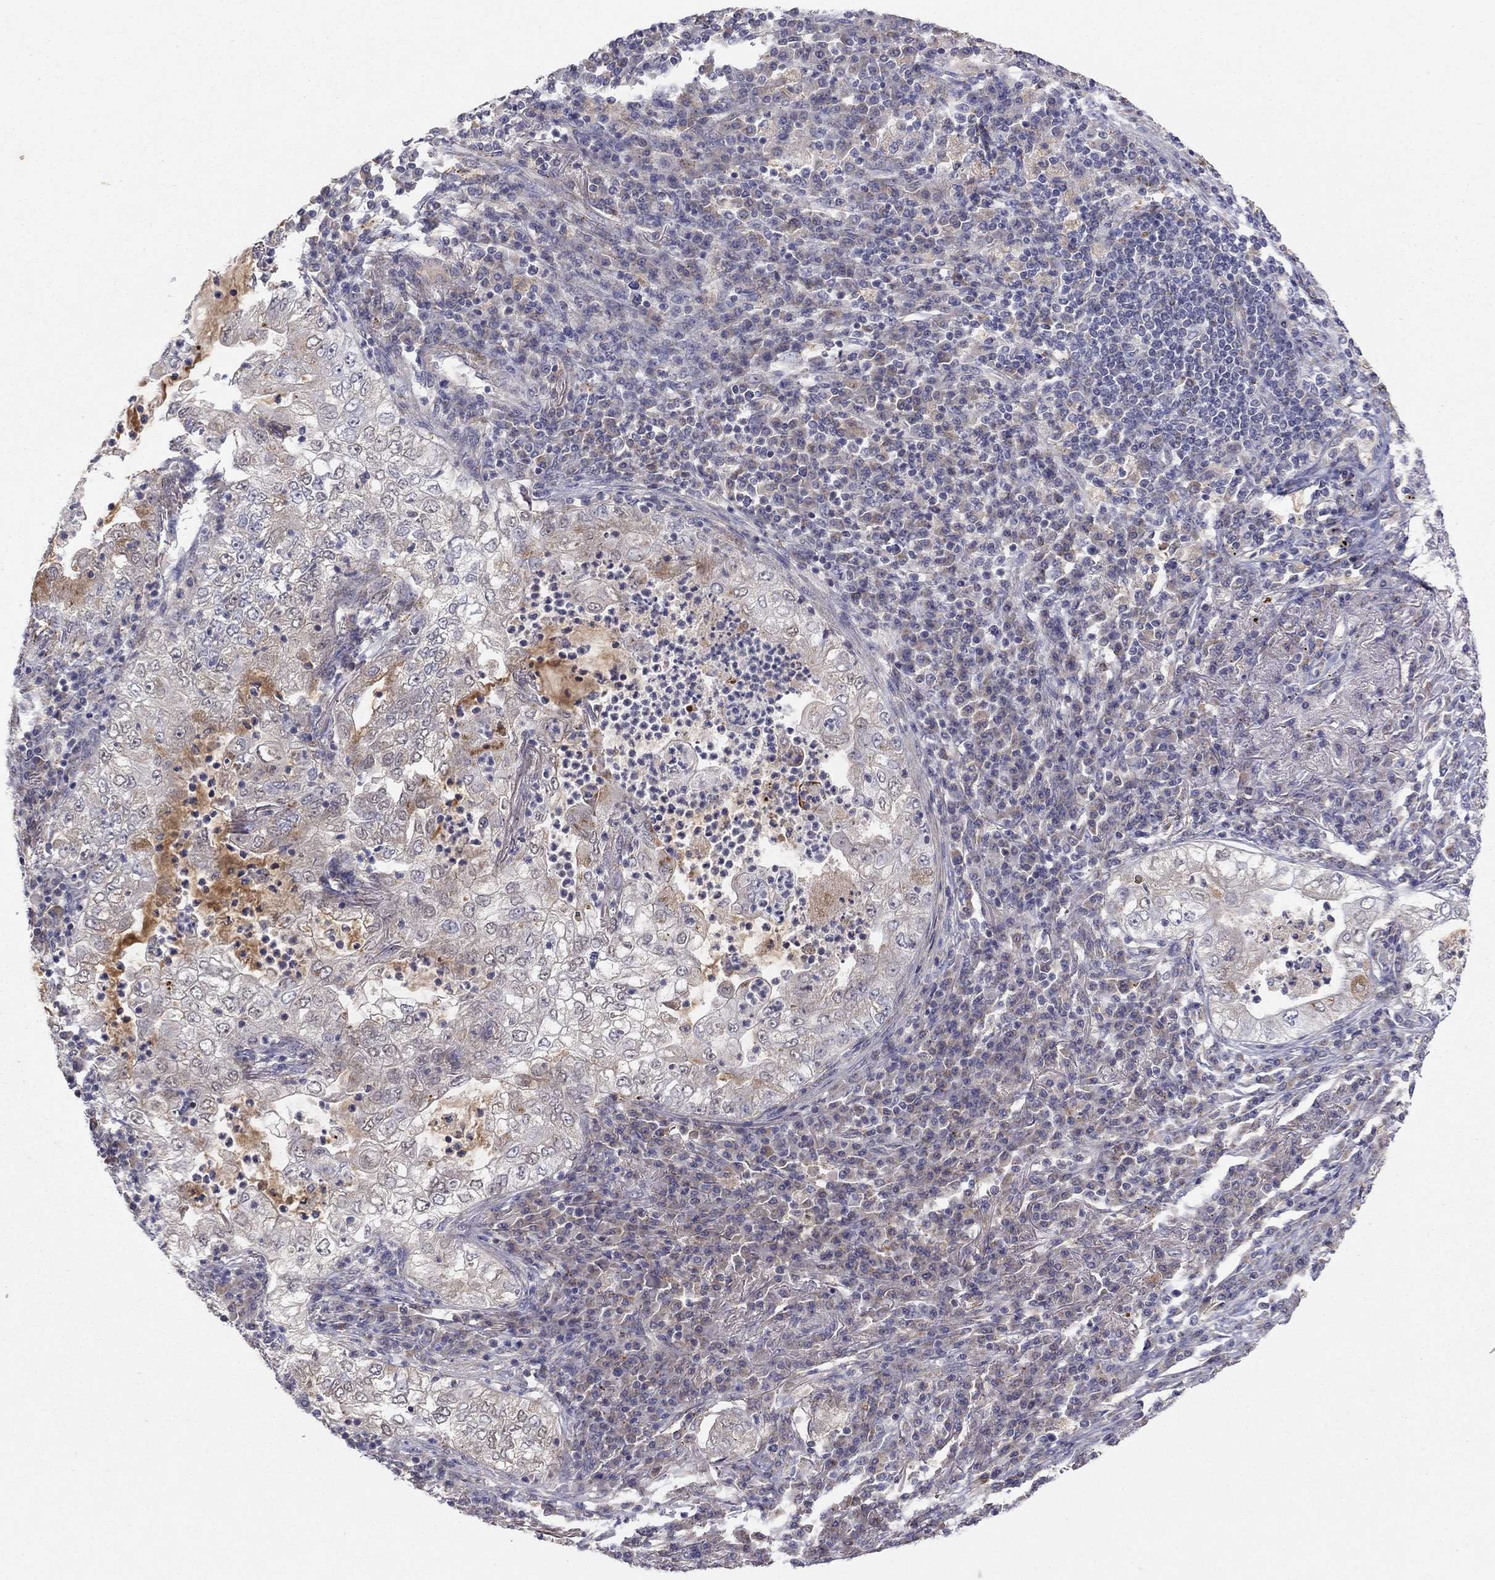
{"staining": {"intensity": "weak", "quantity": "<25%", "location": "cytoplasmic/membranous"}, "tissue": "lung cancer", "cell_type": "Tumor cells", "image_type": "cancer", "snomed": [{"axis": "morphology", "description": "Adenocarcinoma, NOS"}, {"axis": "topography", "description": "Lung"}], "caption": "The IHC histopathology image has no significant positivity in tumor cells of lung cancer tissue.", "gene": "CRACDL", "patient": {"sex": "female", "age": 73}}